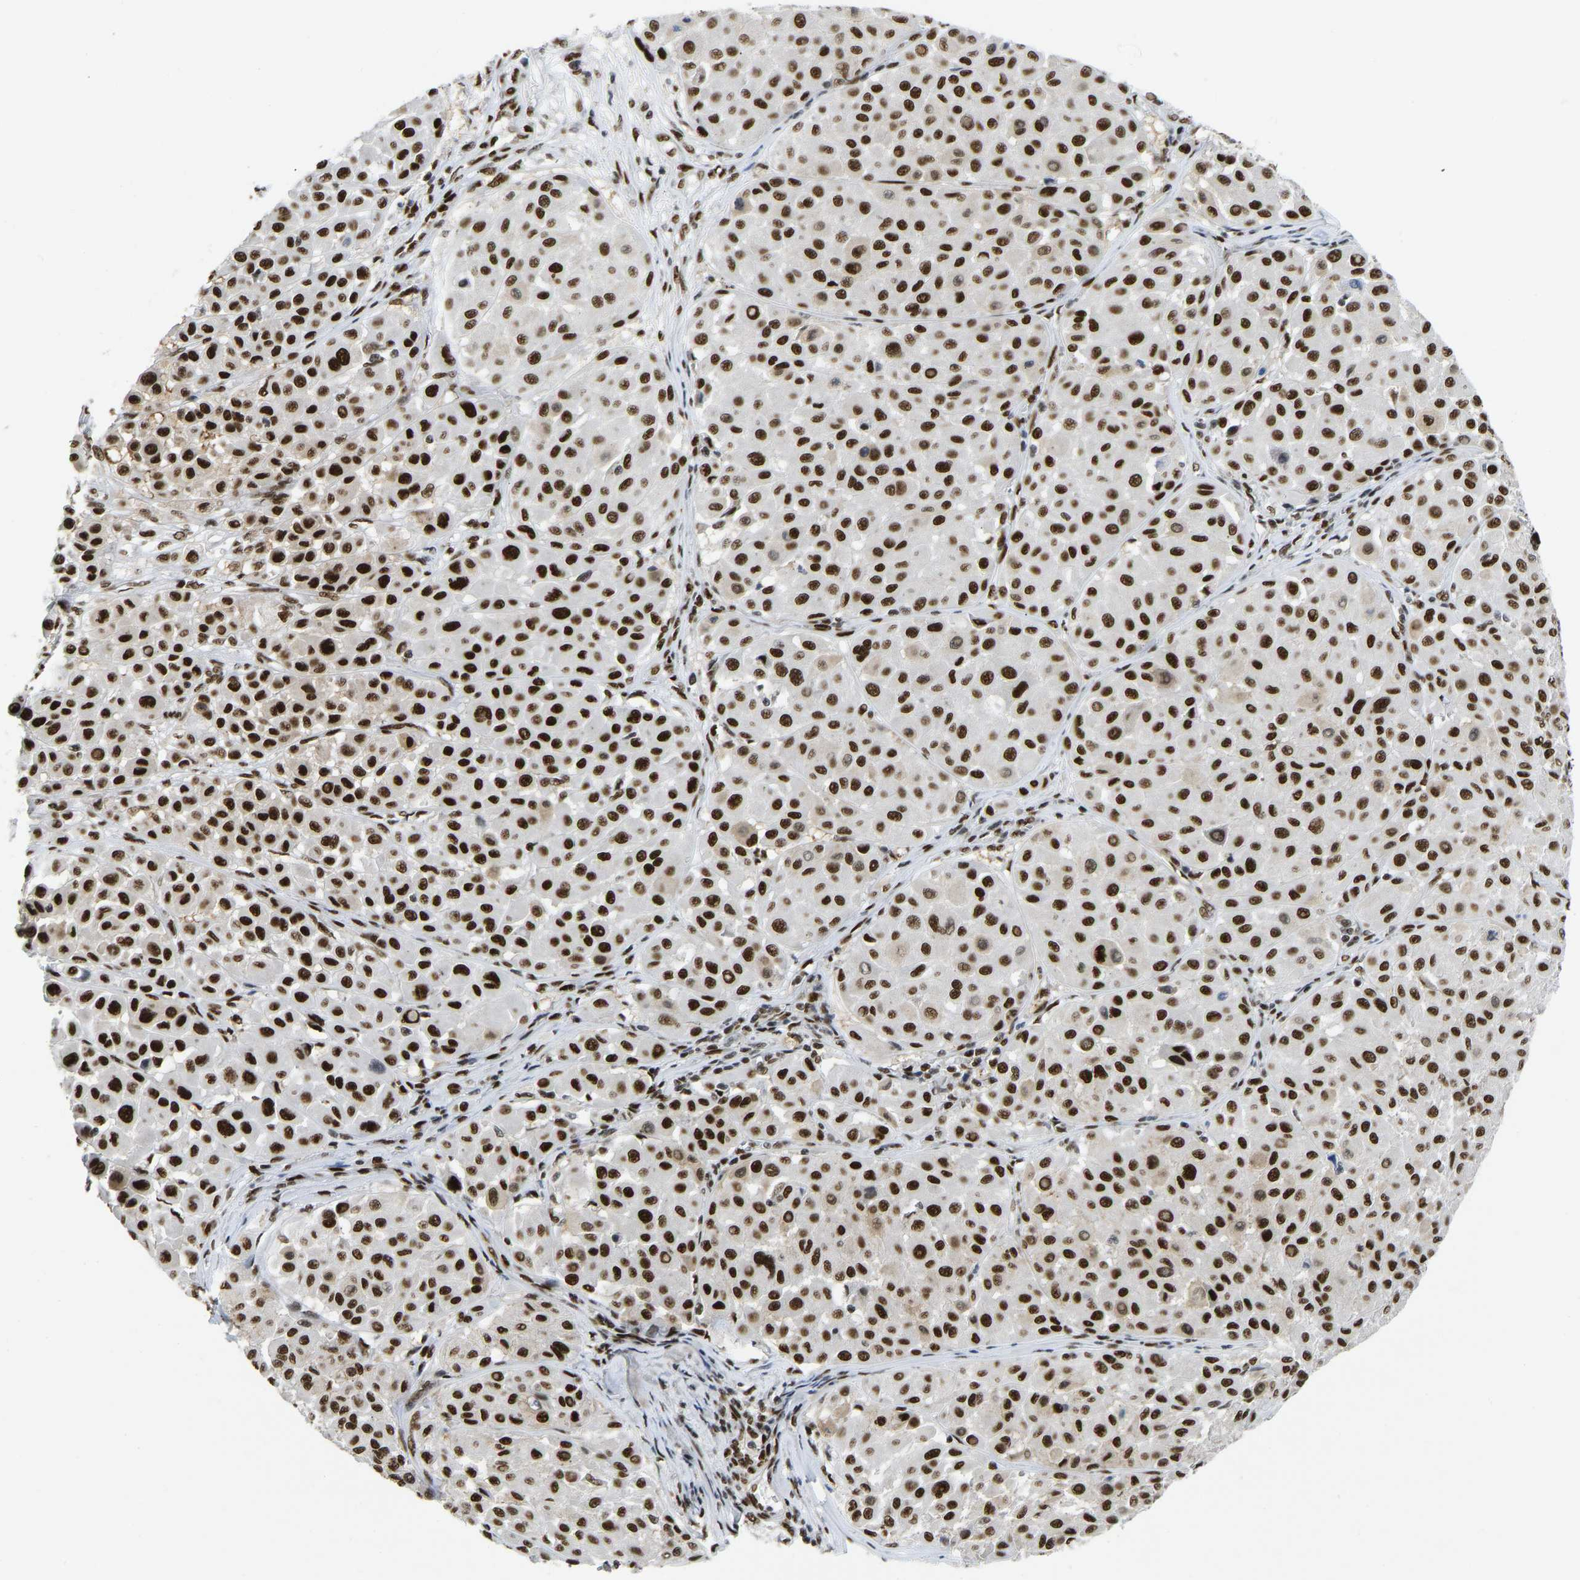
{"staining": {"intensity": "strong", "quantity": ">75%", "location": "nuclear"}, "tissue": "melanoma", "cell_type": "Tumor cells", "image_type": "cancer", "snomed": [{"axis": "morphology", "description": "Malignant melanoma, Metastatic site"}, {"axis": "topography", "description": "Soft tissue"}], "caption": "Immunohistochemistry photomicrograph of human melanoma stained for a protein (brown), which shows high levels of strong nuclear positivity in approximately >75% of tumor cells.", "gene": "FOXK1", "patient": {"sex": "male", "age": 41}}